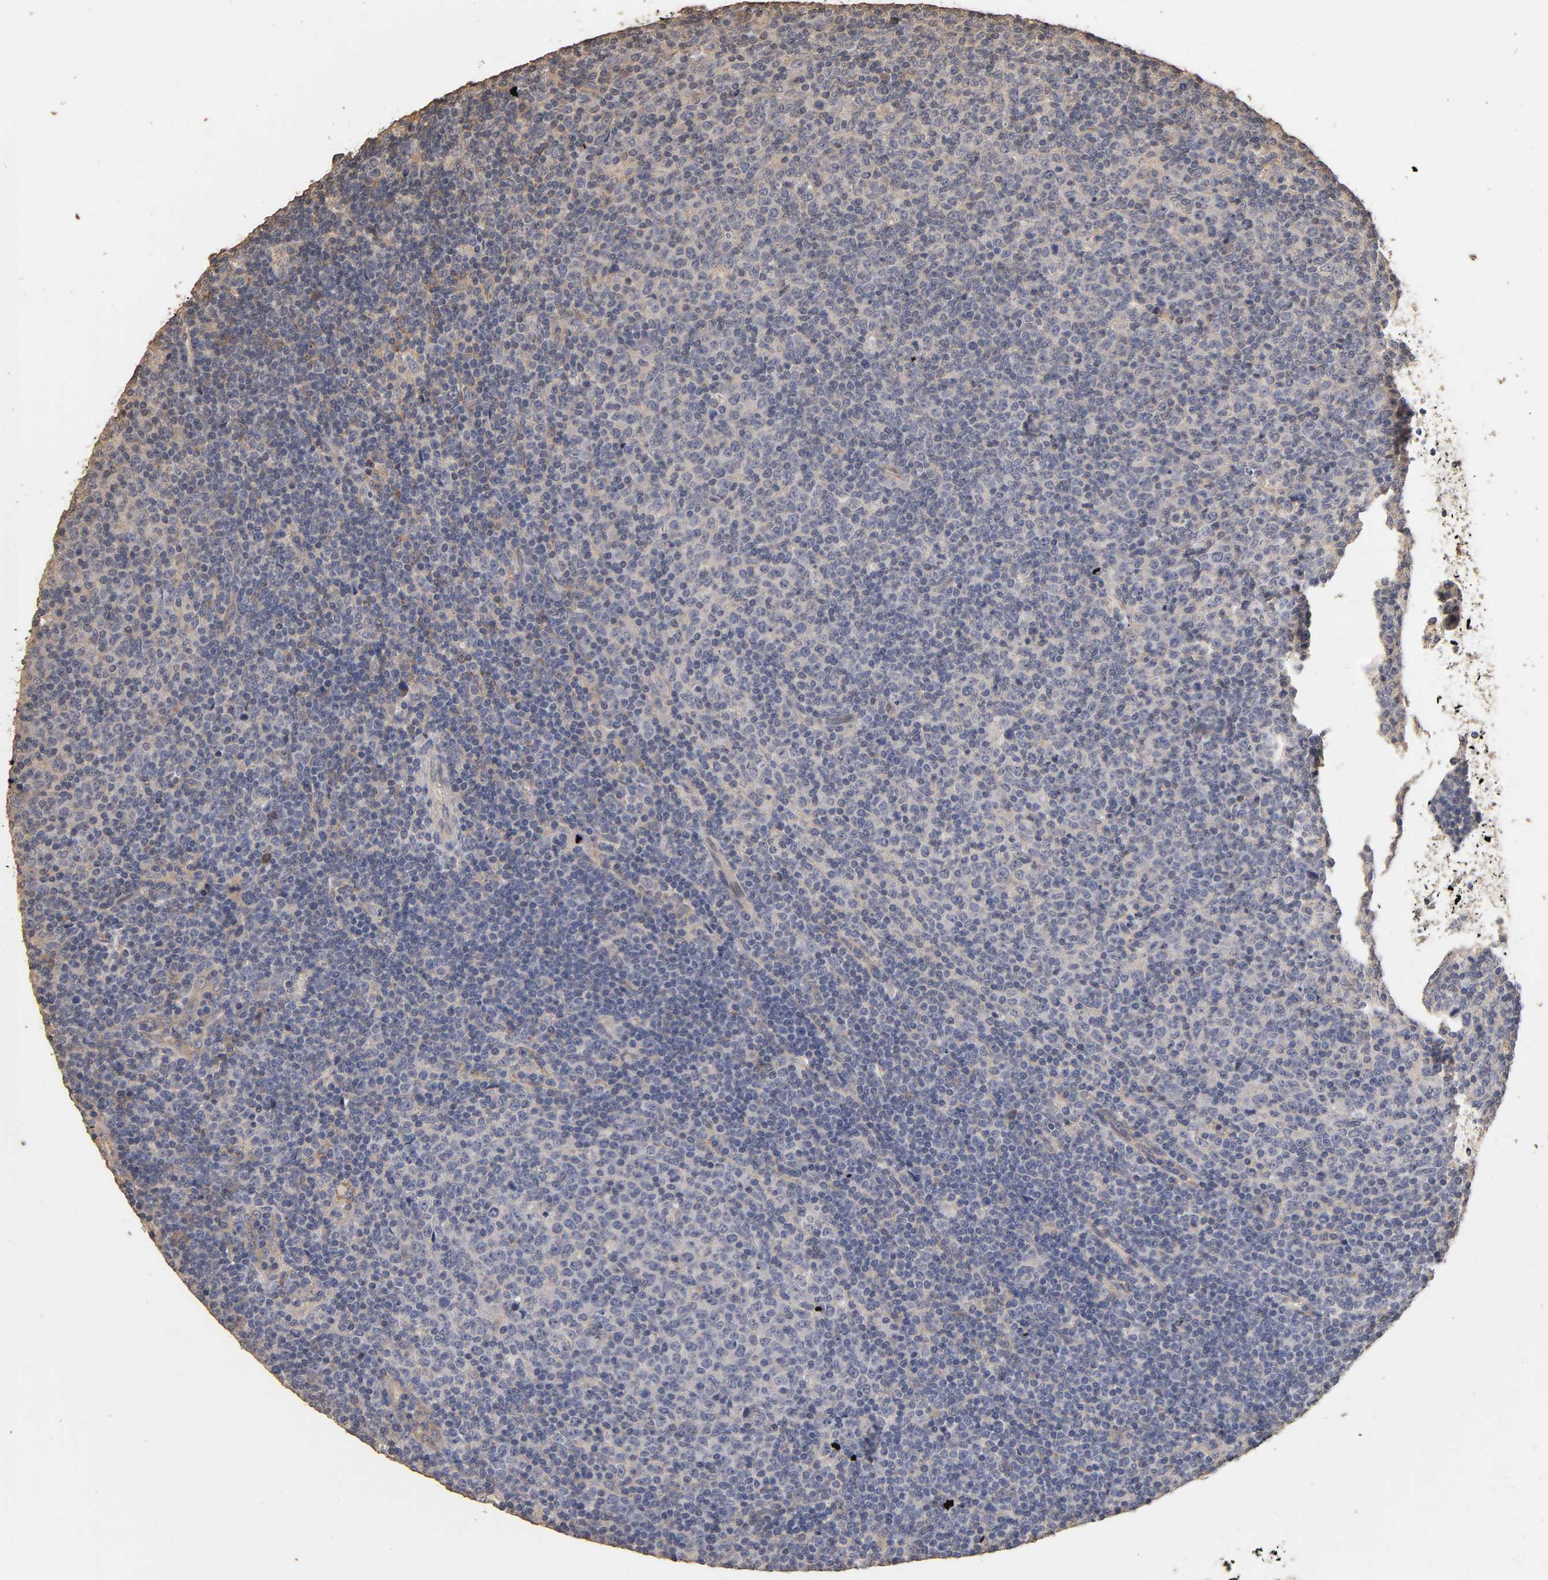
{"staining": {"intensity": "negative", "quantity": "none", "location": "none"}, "tissue": "lymphoma", "cell_type": "Tumor cells", "image_type": "cancer", "snomed": [{"axis": "morphology", "description": "Malignant lymphoma, non-Hodgkin's type, Low grade"}, {"axis": "topography", "description": "Lymph node"}], "caption": "The image exhibits no staining of tumor cells in lymphoma. (DAB (3,3'-diaminobenzidine) immunohistochemistry (IHC), high magnification).", "gene": "VSIG4", "patient": {"sex": "male", "age": 70}}